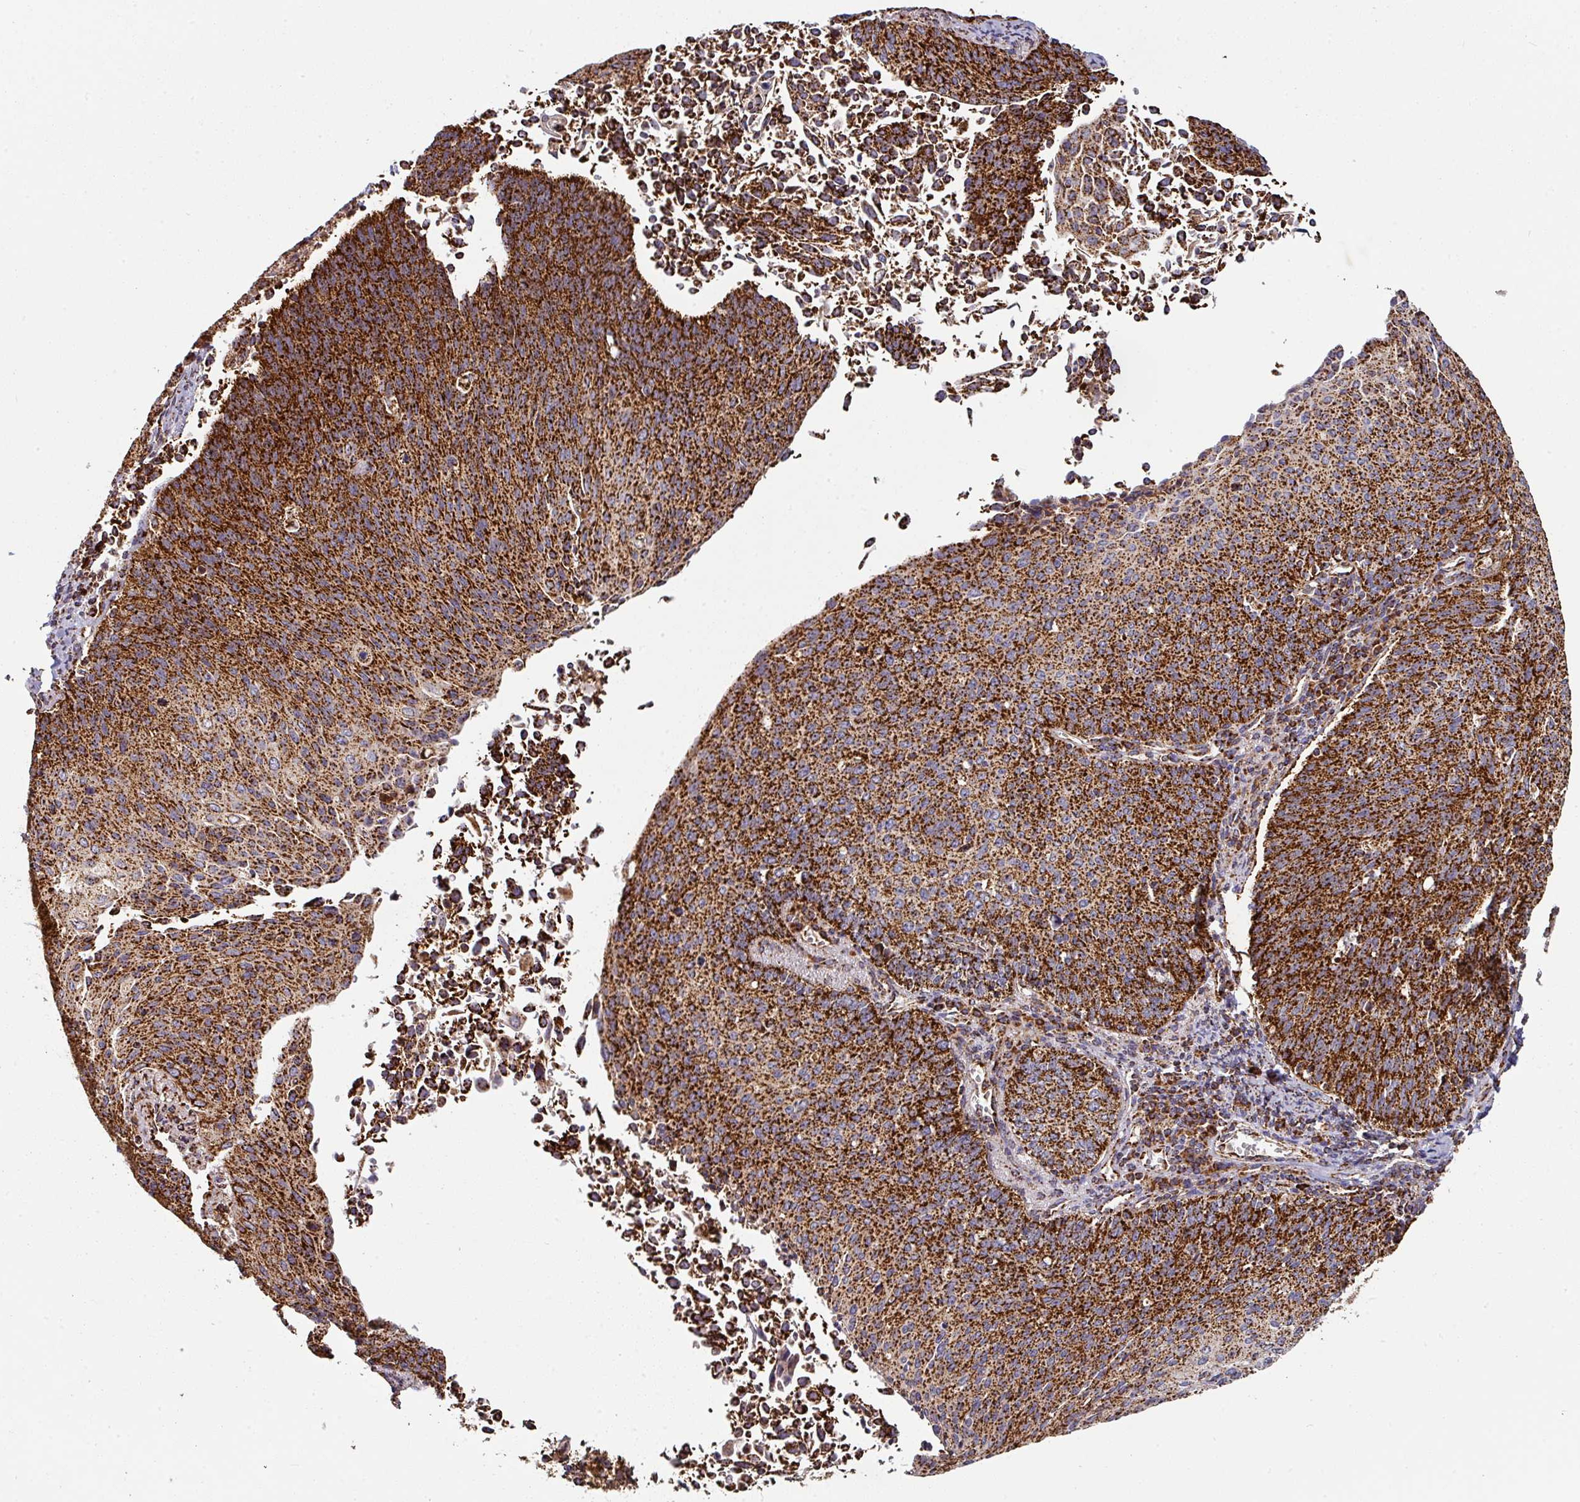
{"staining": {"intensity": "strong", "quantity": ">75%", "location": "cytoplasmic/membranous"}, "tissue": "cervical cancer", "cell_type": "Tumor cells", "image_type": "cancer", "snomed": [{"axis": "morphology", "description": "Squamous cell carcinoma, NOS"}, {"axis": "topography", "description": "Cervix"}], "caption": "A photomicrograph of human cervical squamous cell carcinoma stained for a protein demonstrates strong cytoplasmic/membranous brown staining in tumor cells. The staining was performed using DAB (3,3'-diaminobenzidine), with brown indicating positive protein expression. Nuclei are stained blue with hematoxylin.", "gene": "TRAP1", "patient": {"sex": "female", "age": 55}}